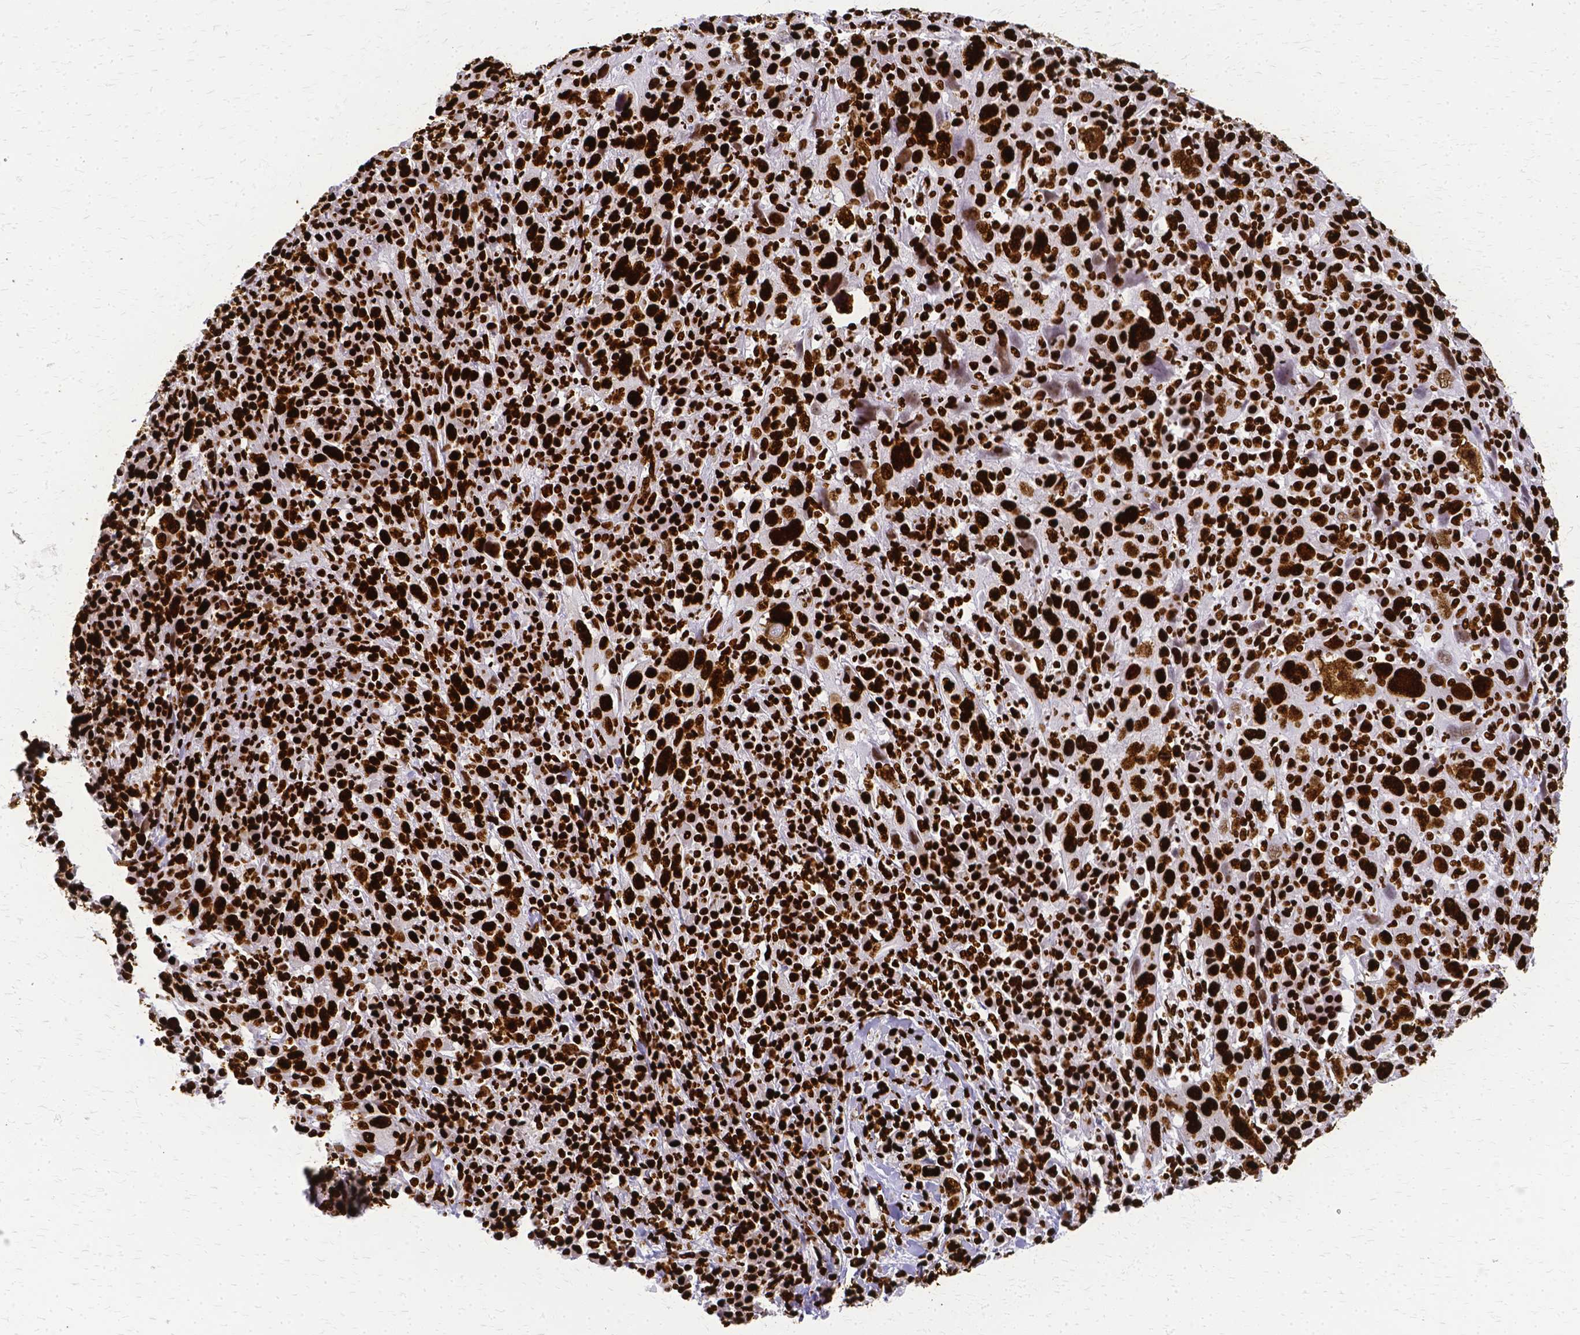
{"staining": {"intensity": "strong", "quantity": ">75%", "location": "nuclear"}, "tissue": "cervical cancer", "cell_type": "Tumor cells", "image_type": "cancer", "snomed": [{"axis": "morphology", "description": "Squamous cell carcinoma, NOS"}, {"axis": "topography", "description": "Cervix"}], "caption": "Cervical cancer stained for a protein (brown) shows strong nuclear positive staining in approximately >75% of tumor cells.", "gene": "SFPQ", "patient": {"sex": "female", "age": 46}}